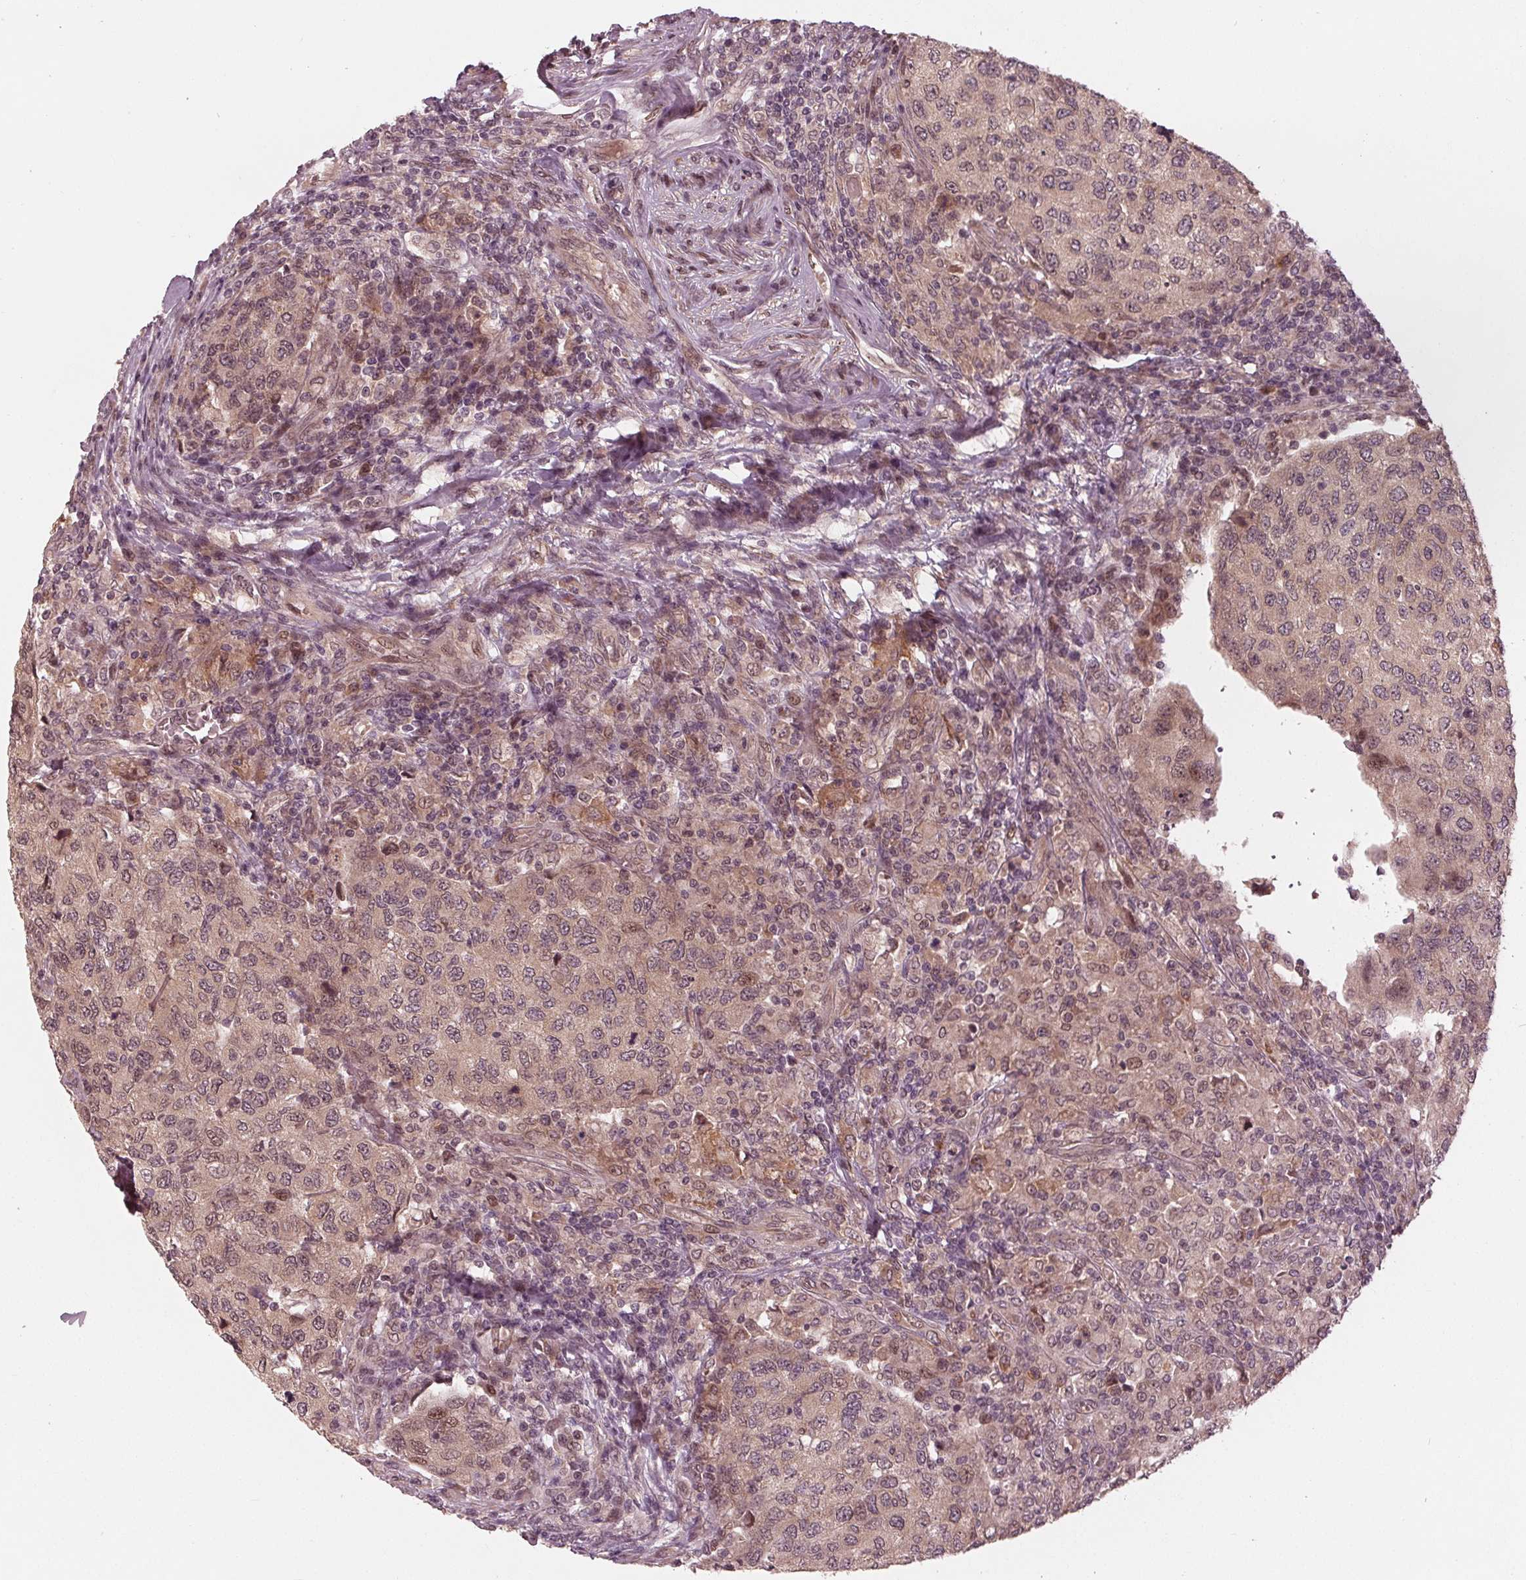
{"staining": {"intensity": "weak", "quantity": ">75%", "location": "cytoplasmic/membranous,nuclear"}, "tissue": "urothelial cancer", "cell_type": "Tumor cells", "image_type": "cancer", "snomed": [{"axis": "morphology", "description": "Urothelial carcinoma, High grade"}, {"axis": "topography", "description": "Urinary bladder"}], "caption": "Tumor cells demonstrate low levels of weak cytoplasmic/membranous and nuclear expression in approximately >75% of cells in urothelial carcinoma (high-grade). (brown staining indicates protein expression, while blue staining denotes nuclei).", "gene": "ZNF471", "patient": {"sex": "female", "age": 78}}